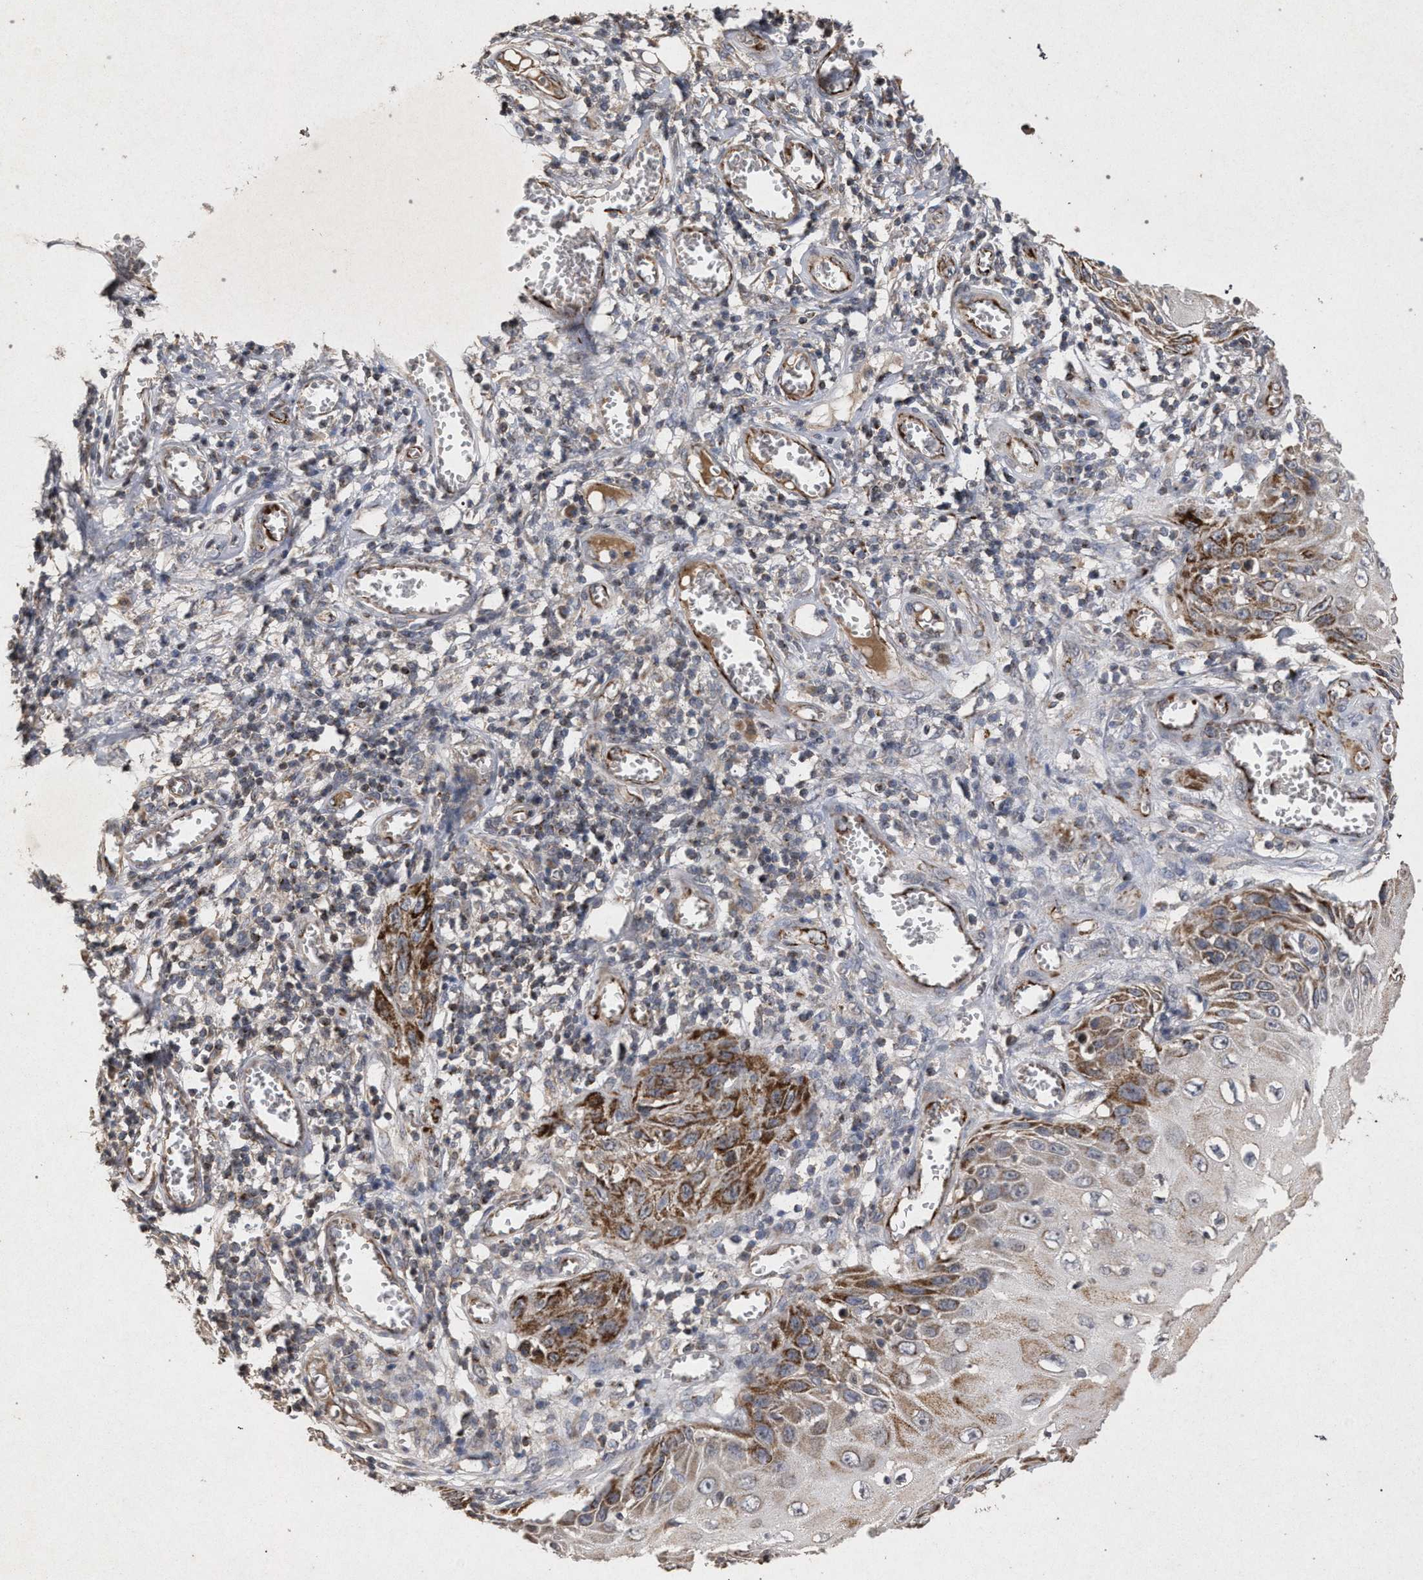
{"staining": {"intensity": "moderate", "quantity": ">75%", "location": "cytoplasmic/membranous"}, "tissue": "skin cancer", "cell_type": "Tumor cells", "image_type": "cancer", "snomed": [{"axis": "morphology", "description": "Squamous cell carcinoma, NOS"}, {"axis": "topography", "description": "Skin"}], "caption": "Moderate cytoplasmic/membranous expression for a protein is seen in about >75% of tumor cells of skin squamous cell carcinoma using IHC.", "gene": "PKD2L1", "patient": {"sex": "female", "age": 73}}